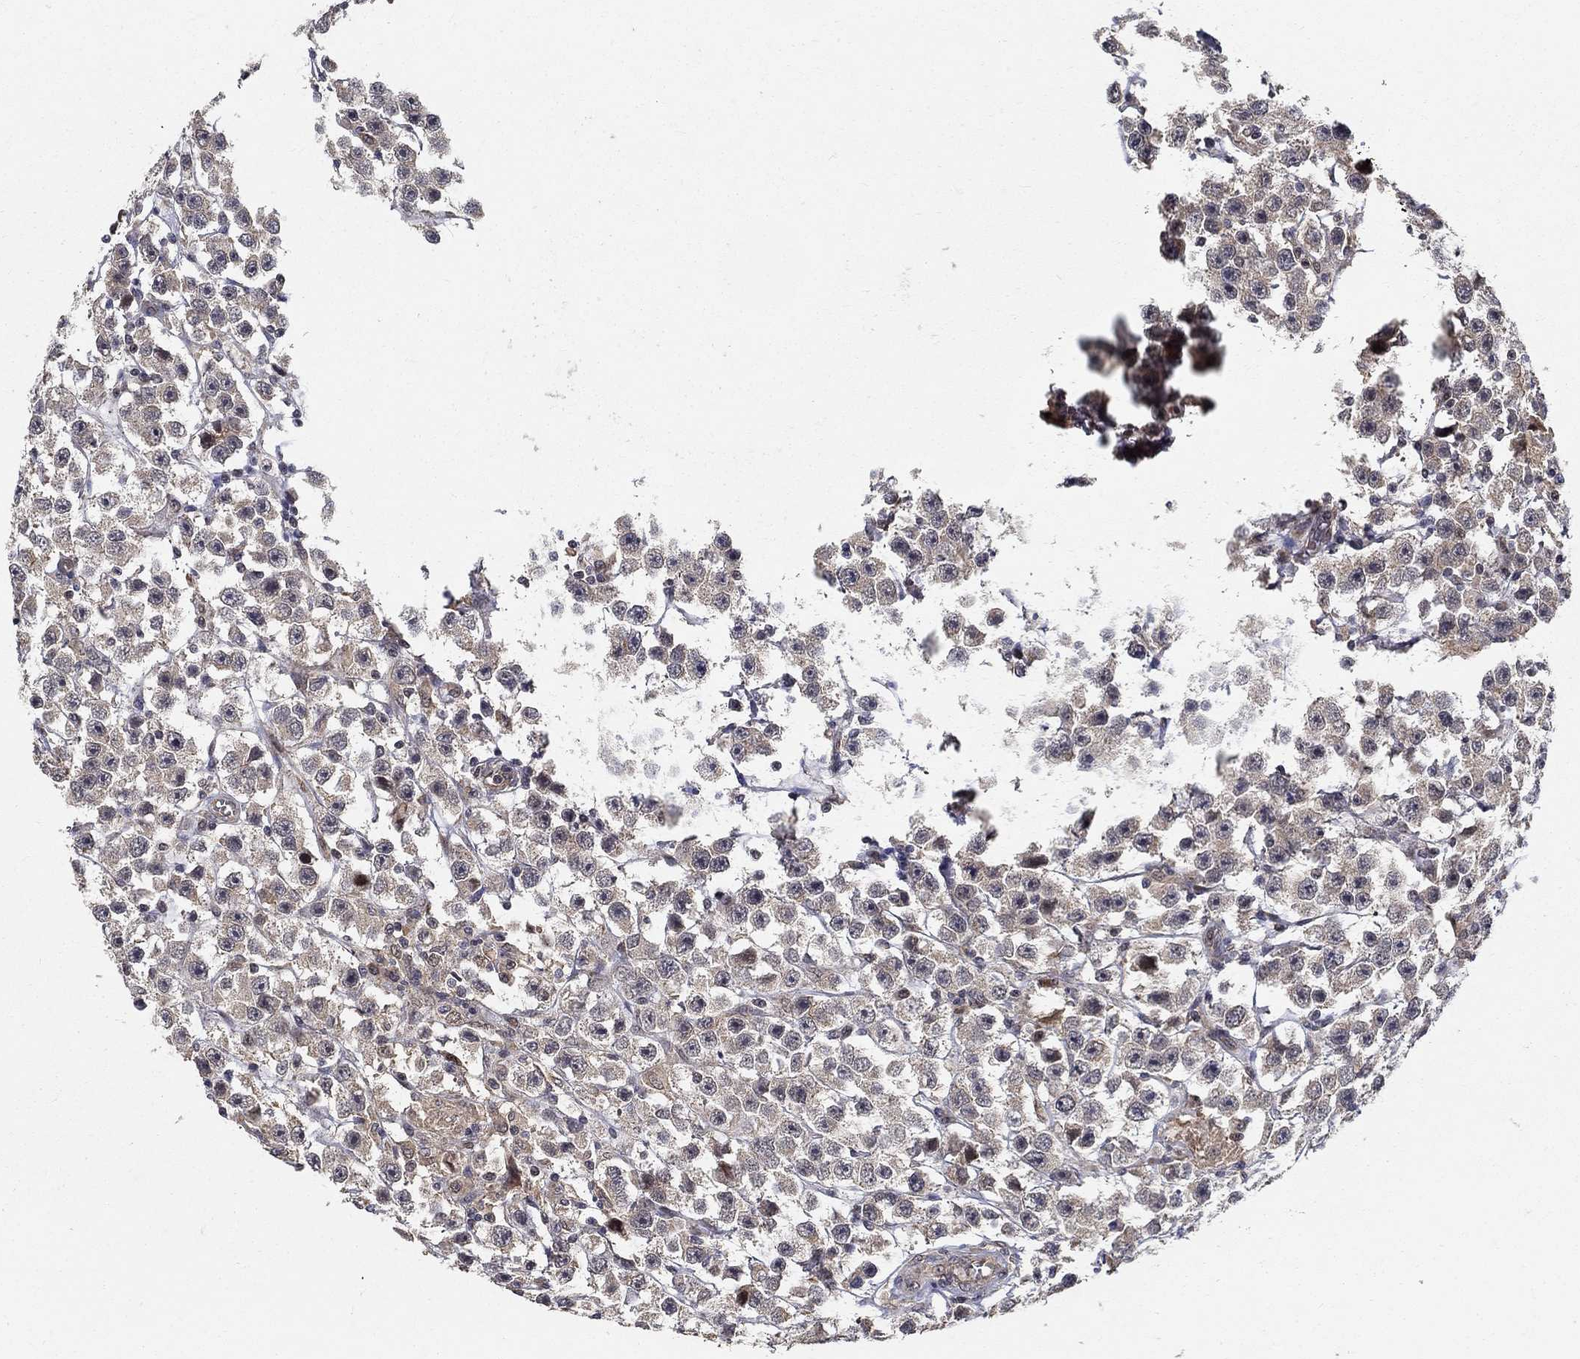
{"staining": {"intensity": "strong", "quantity": "<25%", "location": "nuclear"}, "tissue": "testis cancer", "cell_type": "Tumor cells", "image_type": "cancer", "snomed": [{"axis": "morphology", "description": "Seminoma, NOS"}, {"axis": "topography", "description": "Testis"}], "caption": "Testis cancer stained for a protein displays strong nuclear positivity in tumor cells.", "gene": "ZNF594", "patient": {"sex": "male", "age": 45}}